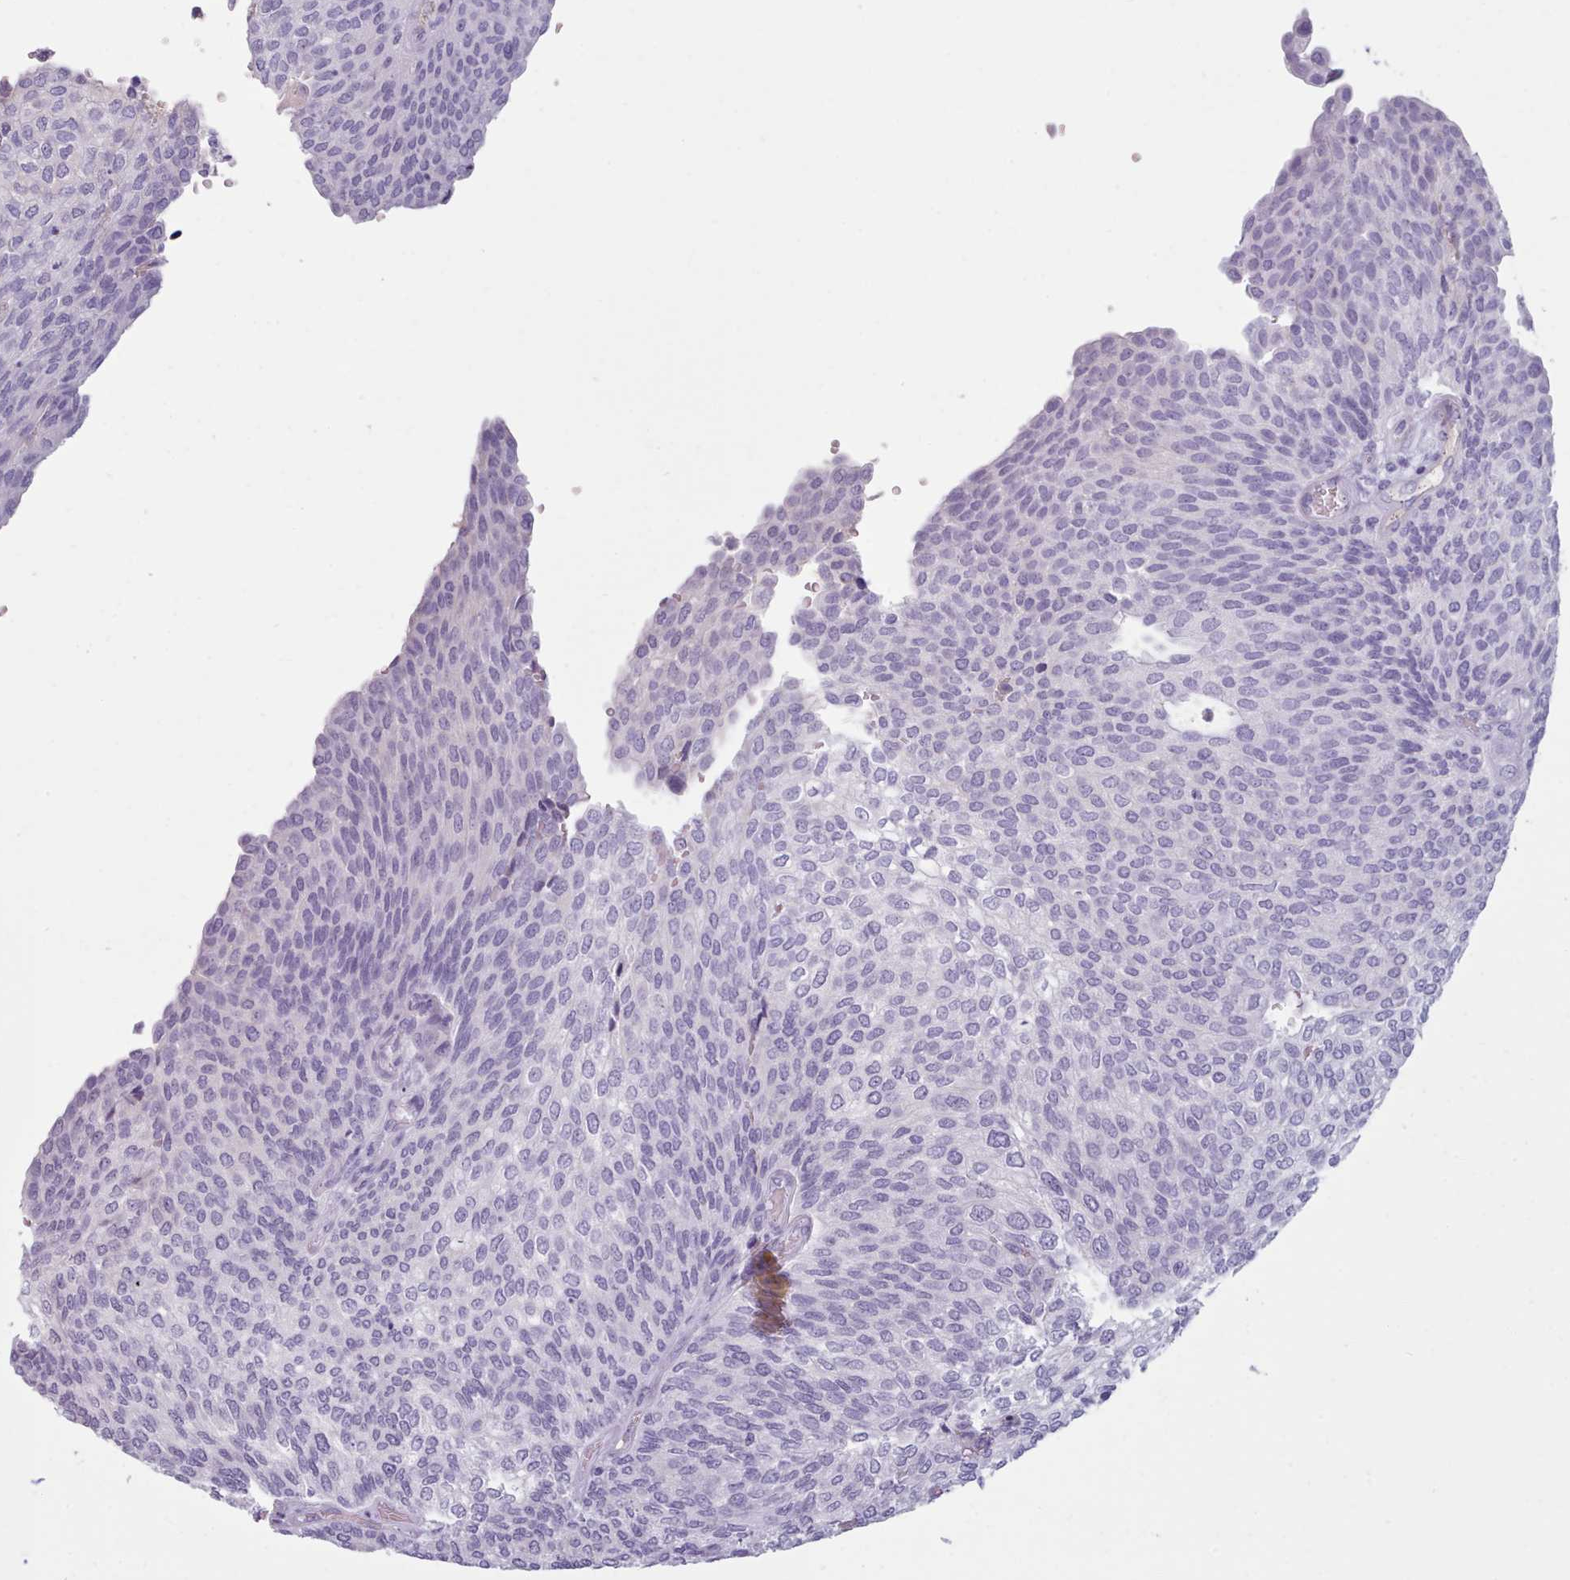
{"staining": {"intensity": "negative", "quantity": "none", "location": "none"}, "tissue": "urothelial cancer", "cell_type": "Tumor cells", "image_type": "cancer", "snomed": [{"axis": "morphology", "description": "Urothelial carcinoma, Low grade"}, {"axis": "topography", "description": "Urinary bladder"}], "caption": "Protein analysis of urothelial cancer demonstrates no significant positivity in tumor cells.", "gene": "ZNF43", "patient": {"sex": "female", "age": 79}}